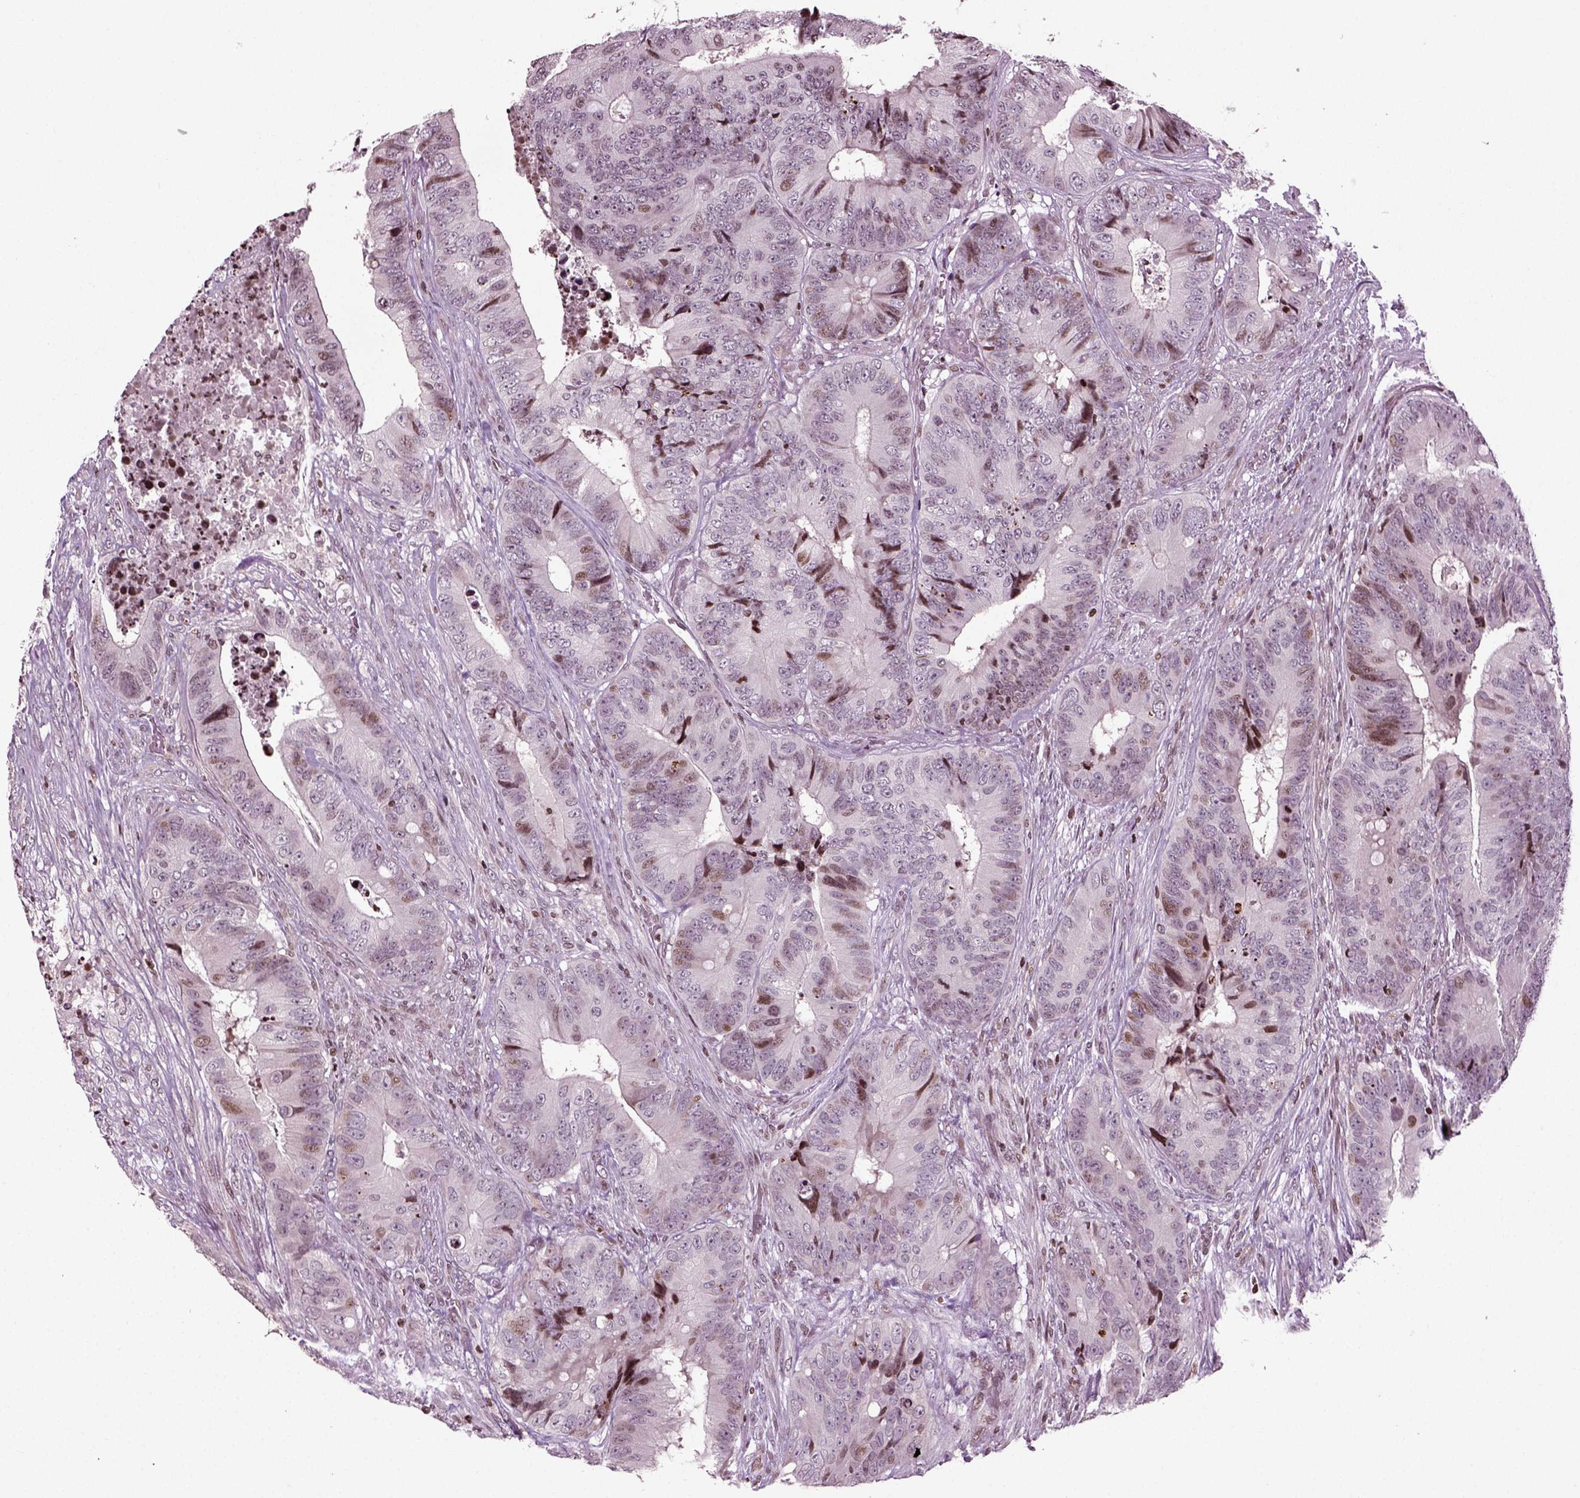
{"staining": {"intensity": "moderate", "quantity": "<25%", "location": "nuclear"}, "tissue": "colorectal cancer", "cell_type": "Tumor cells", "image_type": "cancer", "snomed": [{"axis": "morphology", "description": "Adenocarcinoma, NOS"}, {"axis": "topography", "description": "Colon"}], "caption": "IHC histopathology image of human colorectal adenocarcinoma stained for a protein (brown), which shows low levels of moderate nuclear staining in about <25% of tumor cells.", "gene": "HEYL", "patient": {"sex": "male", "age": 84}}